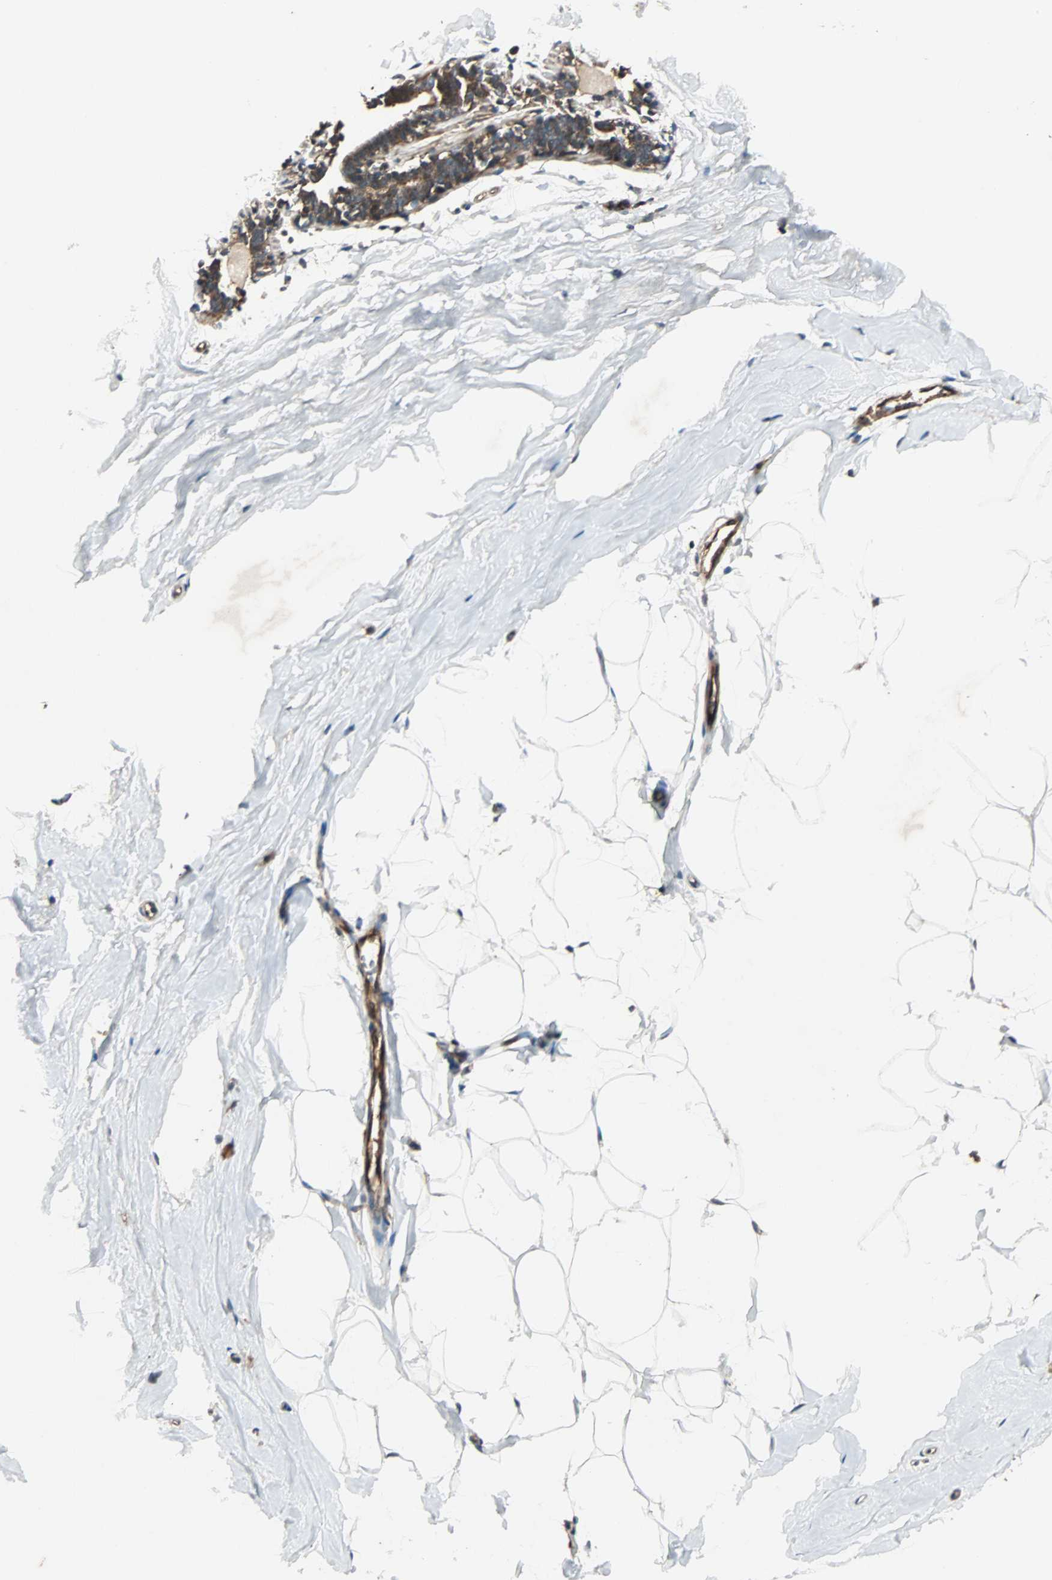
{"staining": {"intensity": "negative", "quantity": "none", "location": "none"}, "tissue": "breast", "cell_type": "Adipocytes", "image_type": "normal", "snomed": [{"axis": "morphology", "description": "Normal tissue, NOS"}, {"axis": "topography", "description": "Breast"}], "caption": "Immunohistochemistry (IHC) of normal human breast shows no expression in adipocytes.", "gene": "GCK", "patient": {"sex": "female", "age": 23}}